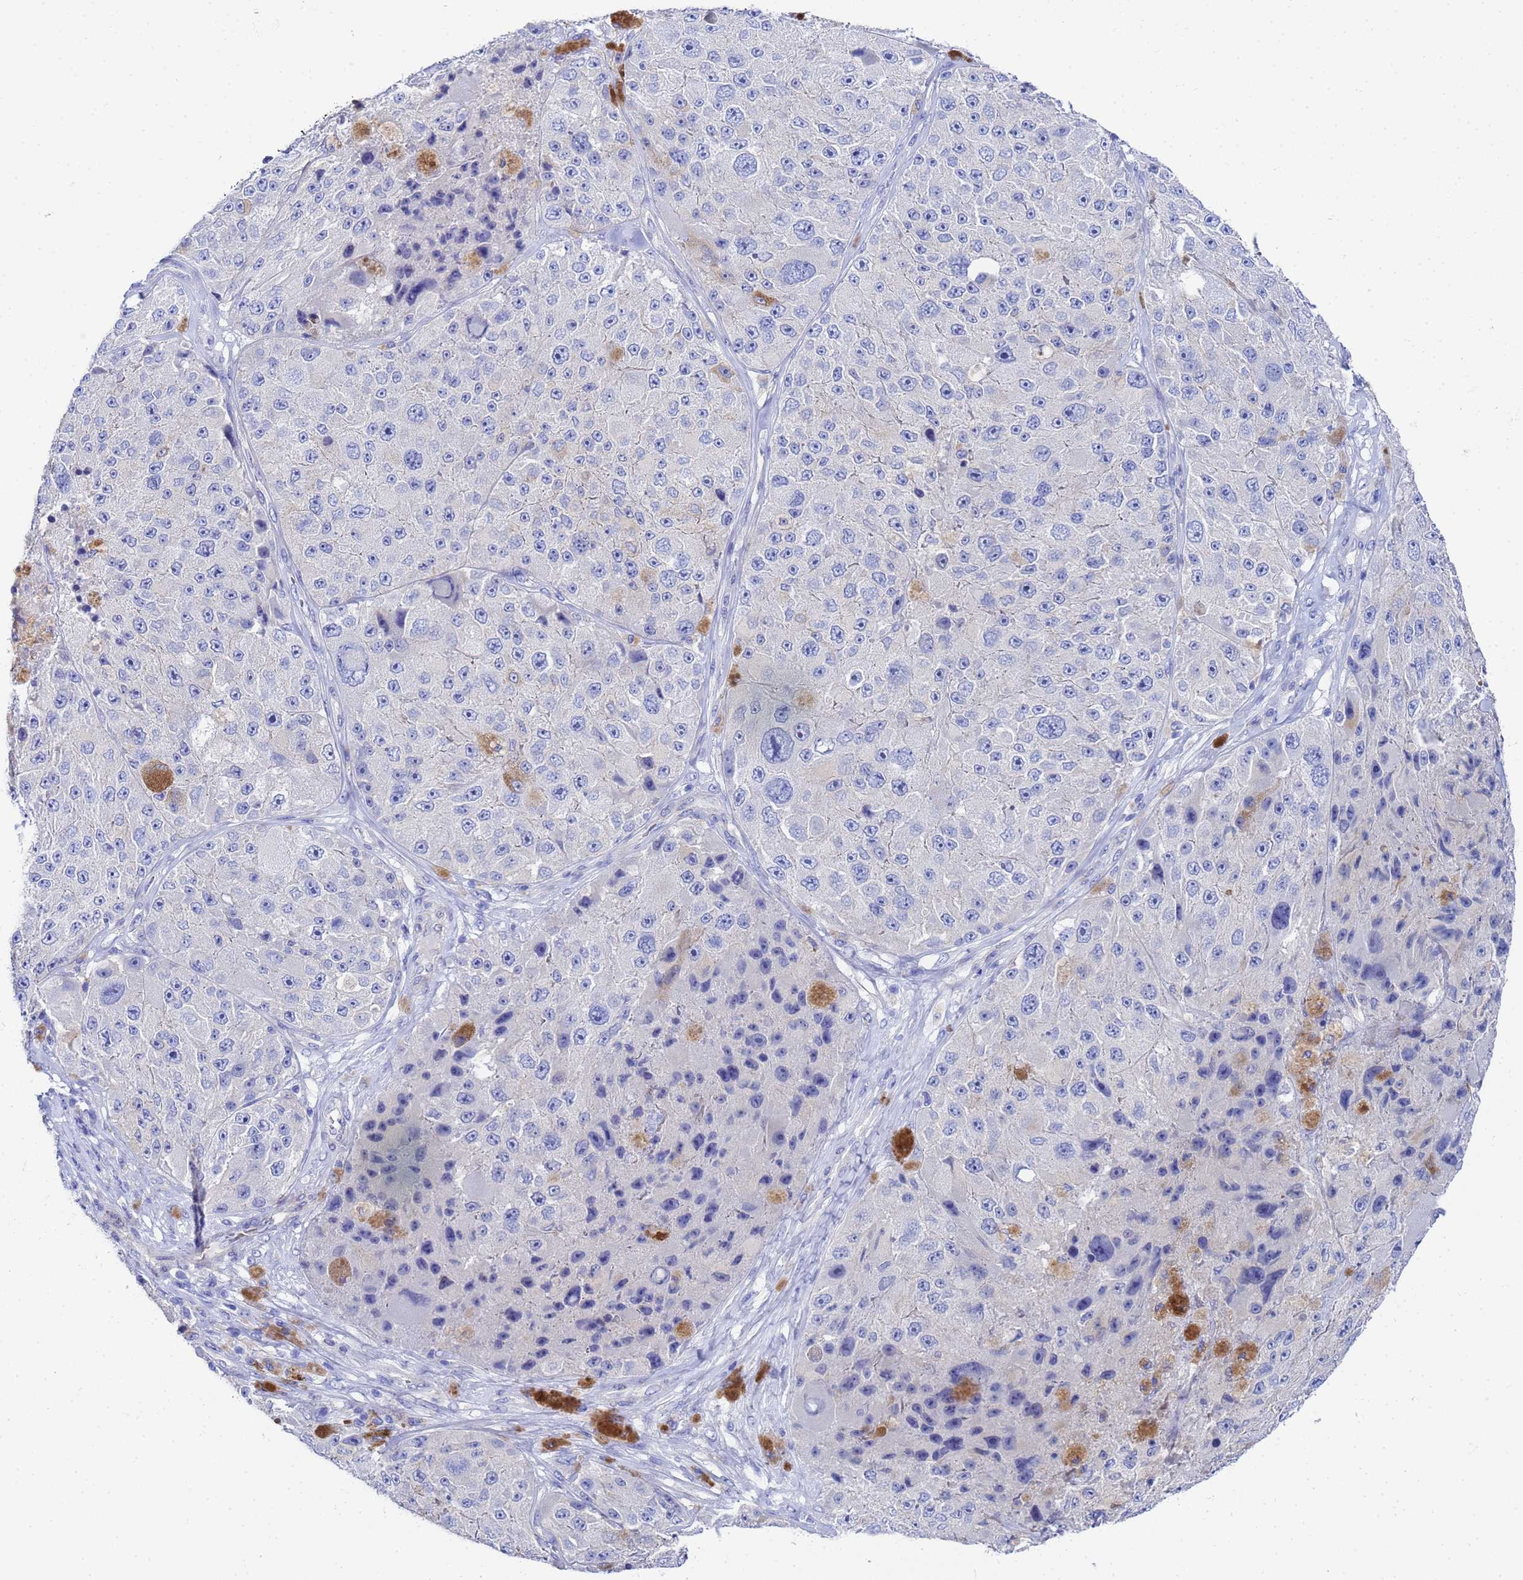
{"staining": {"intensity": "negative", "quantity": "none", "location": "none"}, "tissue": "melanoma", "cell_type": "Tumor cells", "image_type": "cancer", "snomed": [{"axis": "morphology", "description": "Malignant melanoma, Metastatic site"}, {"axis": "topography", "description": "Lymph node"}], "caption": "IHC histopathology image of human malignant melanoma (metastatic site) stained for a protein (brown), which shows no positivity in tumor cells. The staining was performed using DAB to visualize the protein expression in brown, while the nuclei were stained in blue with hematoxylin (Magnification: 20x).", "gene": "ZNF26", "patient": {"sex": "male", "age": 62}}